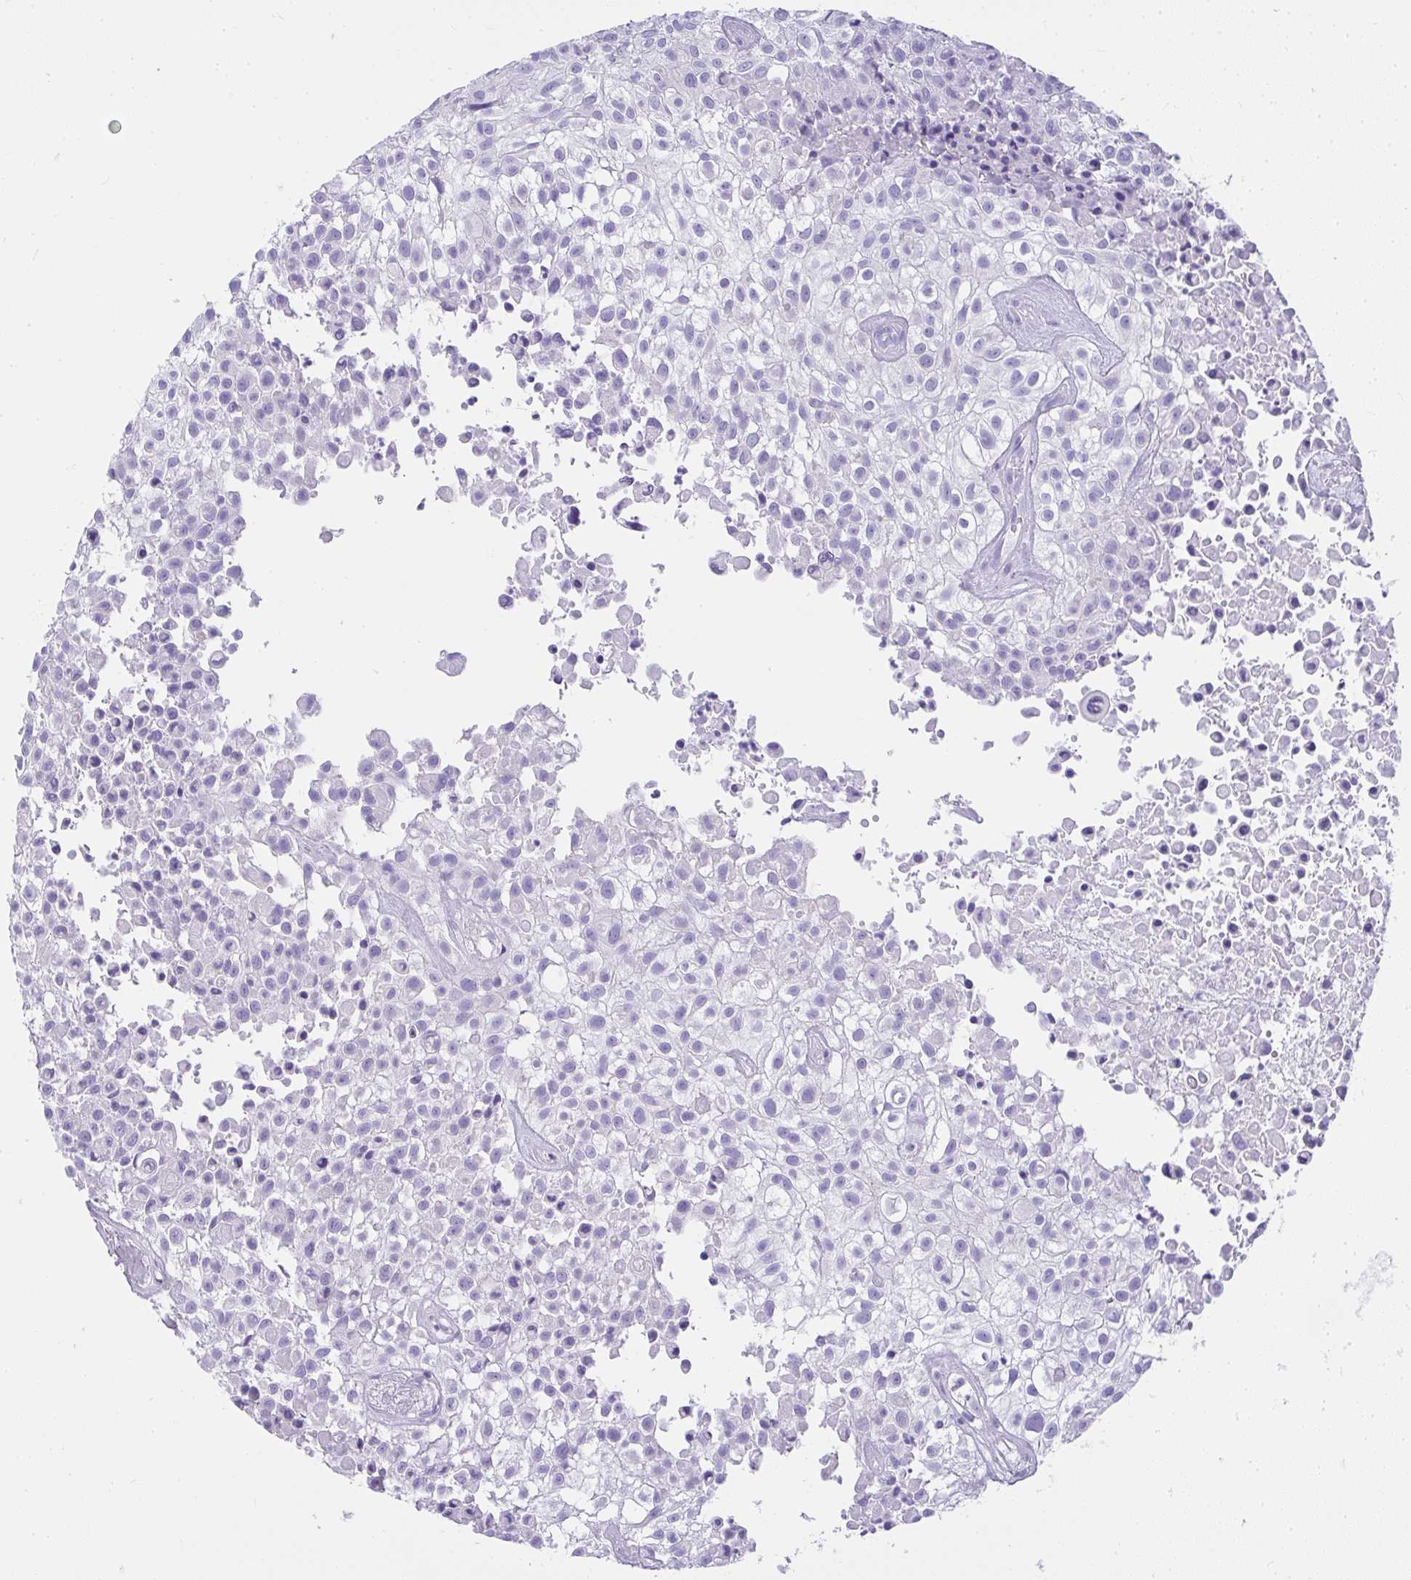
{"staining": {"intensity": "negative", "quantity": "none", "location": "none"}, "tissue": "urothelial cancer", "cell_type": "Tumor cells", "image_type": "cancer", "snomed": [{"axis": "morphology", "description": "Urothelial carcinoma, High grade"}, {"axis": "topography", "description": "Urinary bladder"}], "caption": "Tumor cells show no significant protein expression in urothelial carcinoma (high-grade). The staining was performed using DAB to visualize the protein expression in brown, while the nuclei were stained in blue with hematoxylin (Magnification: 20x).", "gene": "AVIL", "patient": {"sex": "male", "age": 56}}